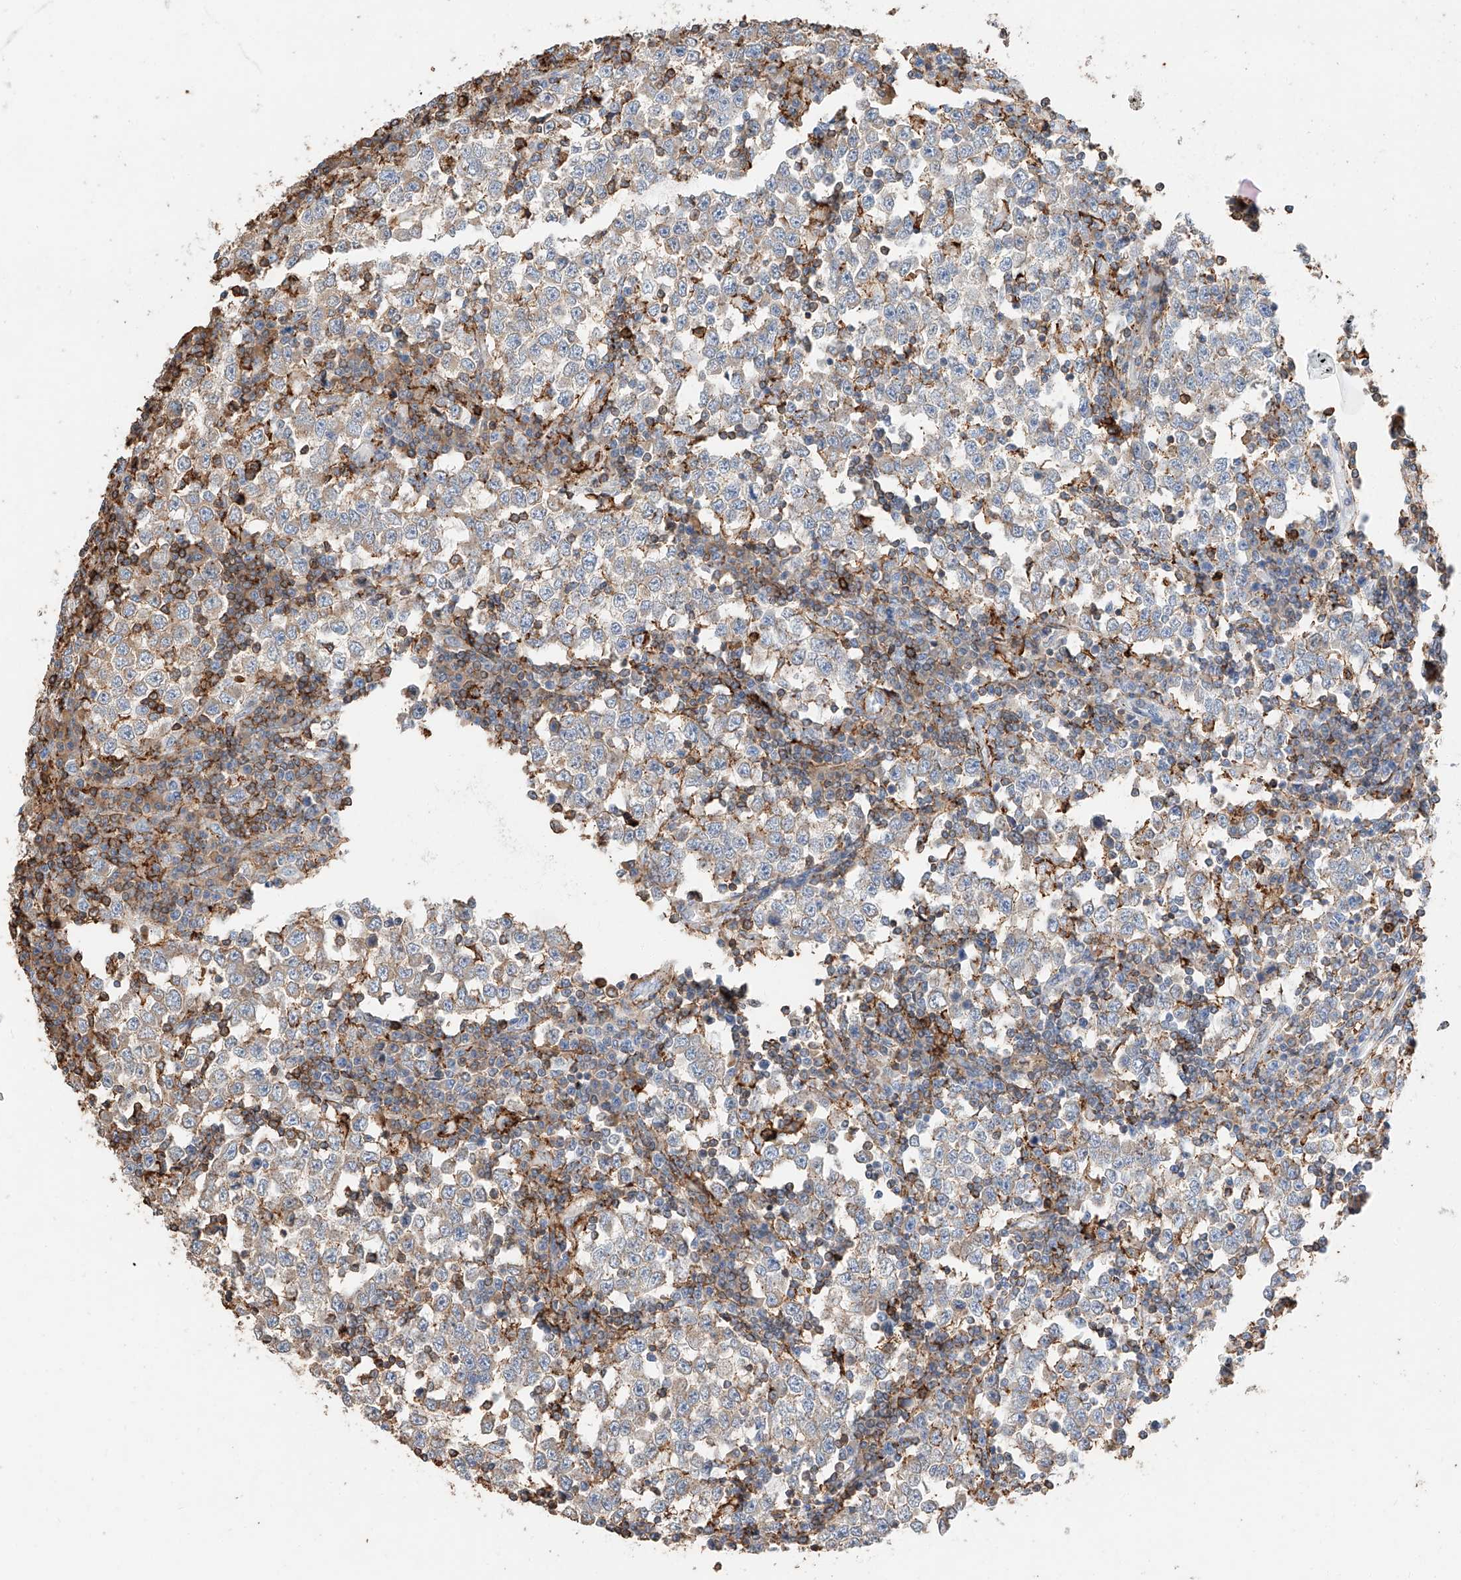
{"staining": {"intensity": "negative", "quantity": "none", "location": "none"}, "tissue": "testis cancer", "cell_type": "Tumor cells", "image_type": "cancer", "snomed": [{"axis": "morphology", "description": "Seminoma, NOS"}, {"axis": "topography", "description": "Testis"}], "caption": "Protein analysis of testis seminoma reveals no significant staining in tumor cells.", "gene": "WFS1", "patient": {"sex": "male", "age": 65}}